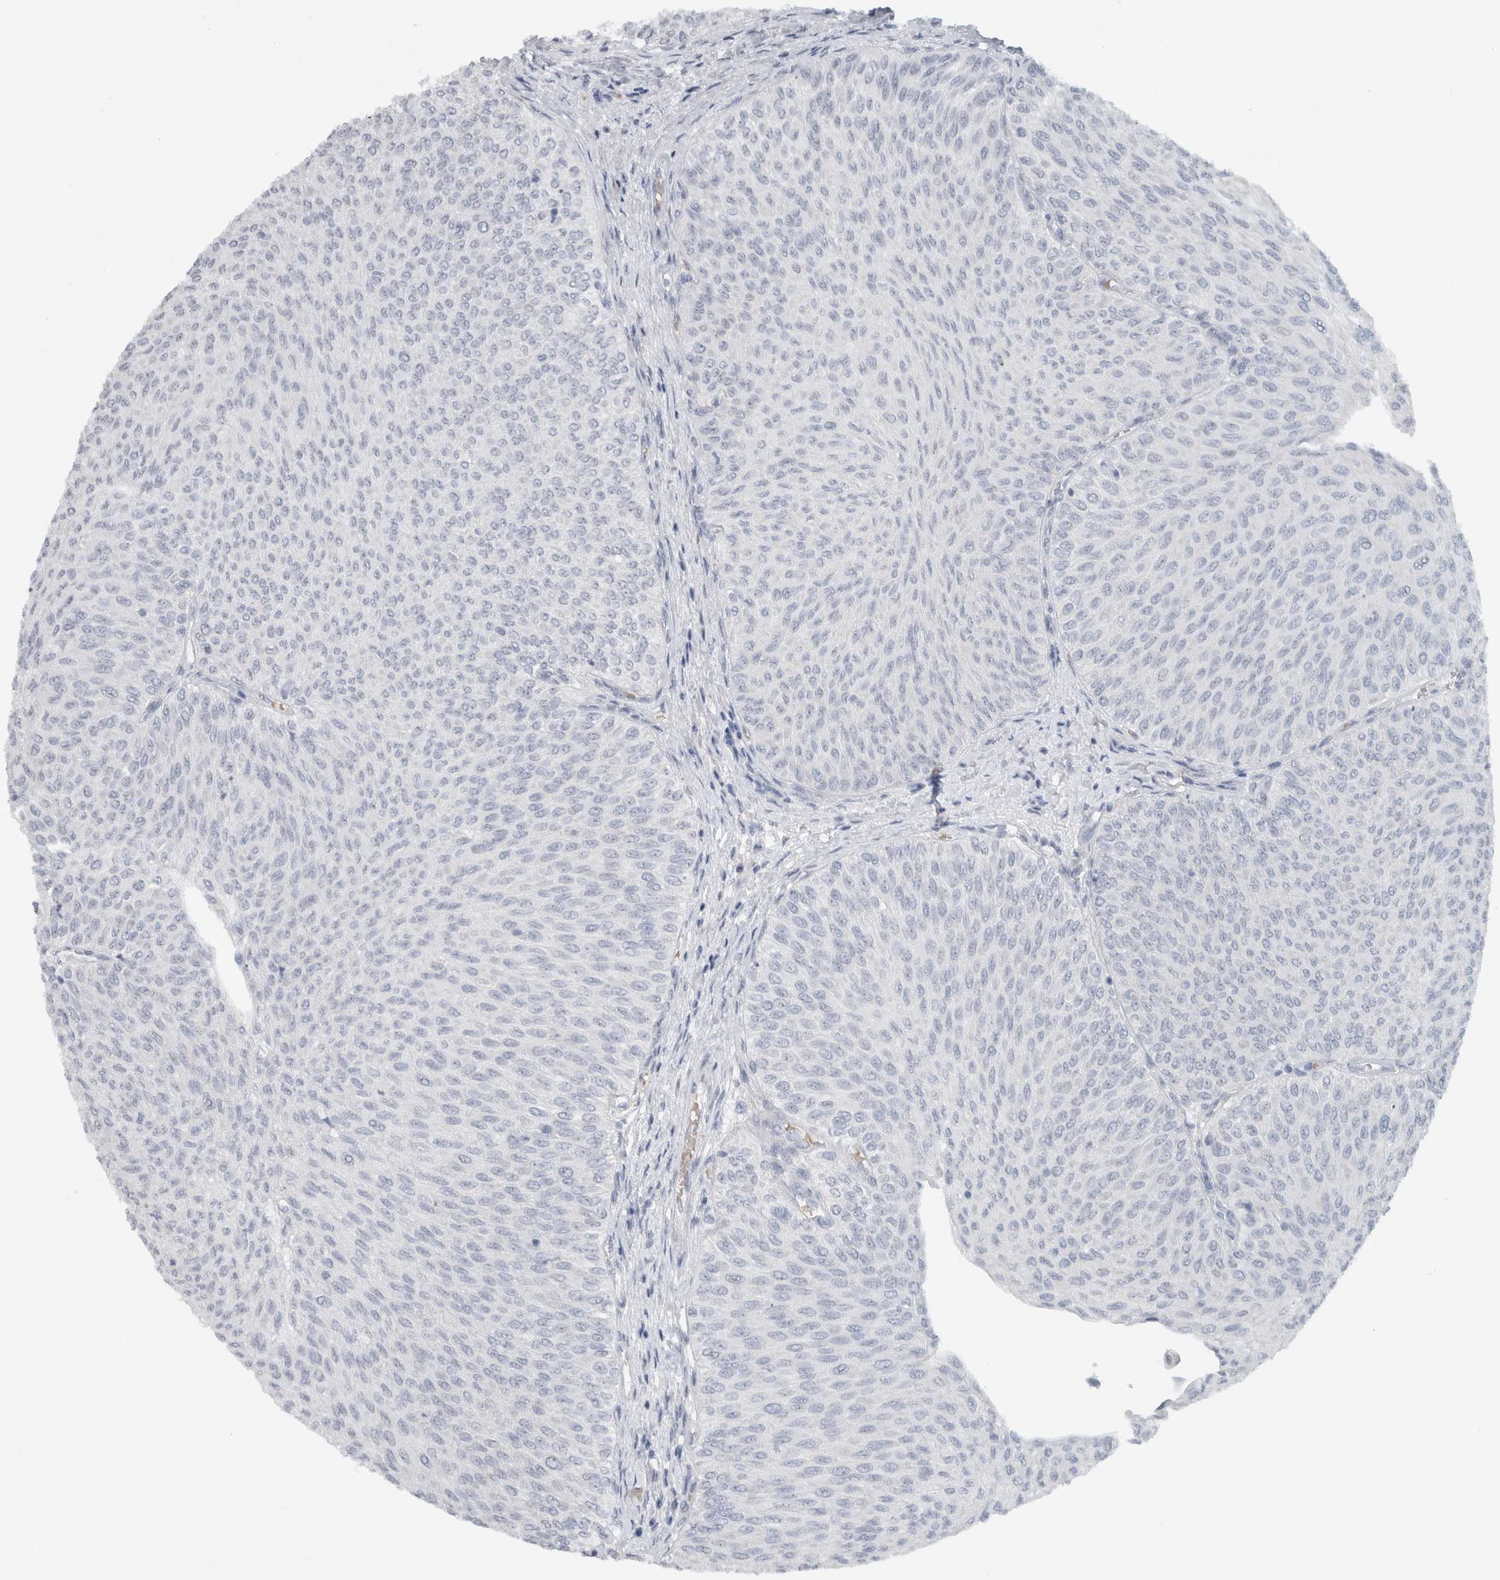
{"staining": {"intensity": "negative", "quantity": "none", "location": "none"}, "tissue": "urothelial cancer", "cell_type": "Tumor cells", "image_type": "cancer", "snomed": [{"axis": "morphology", "description": "Urothelial carcinoma, Low grade"}, {"axis": "topography", "description": "Urinary bladder"}], "caption": "DAB immunohistochemical staining of urothelial carcinoma (low-grade) shows no significant staining in tumor cells. (Stains: DAB immunohistochemistry (IHC) with hematoxylin counter stain, Microscopy: brightfield microscopy at high magnification).", "gene": "FMR1NB", "patient": {"sex": "male", "age": 78}}